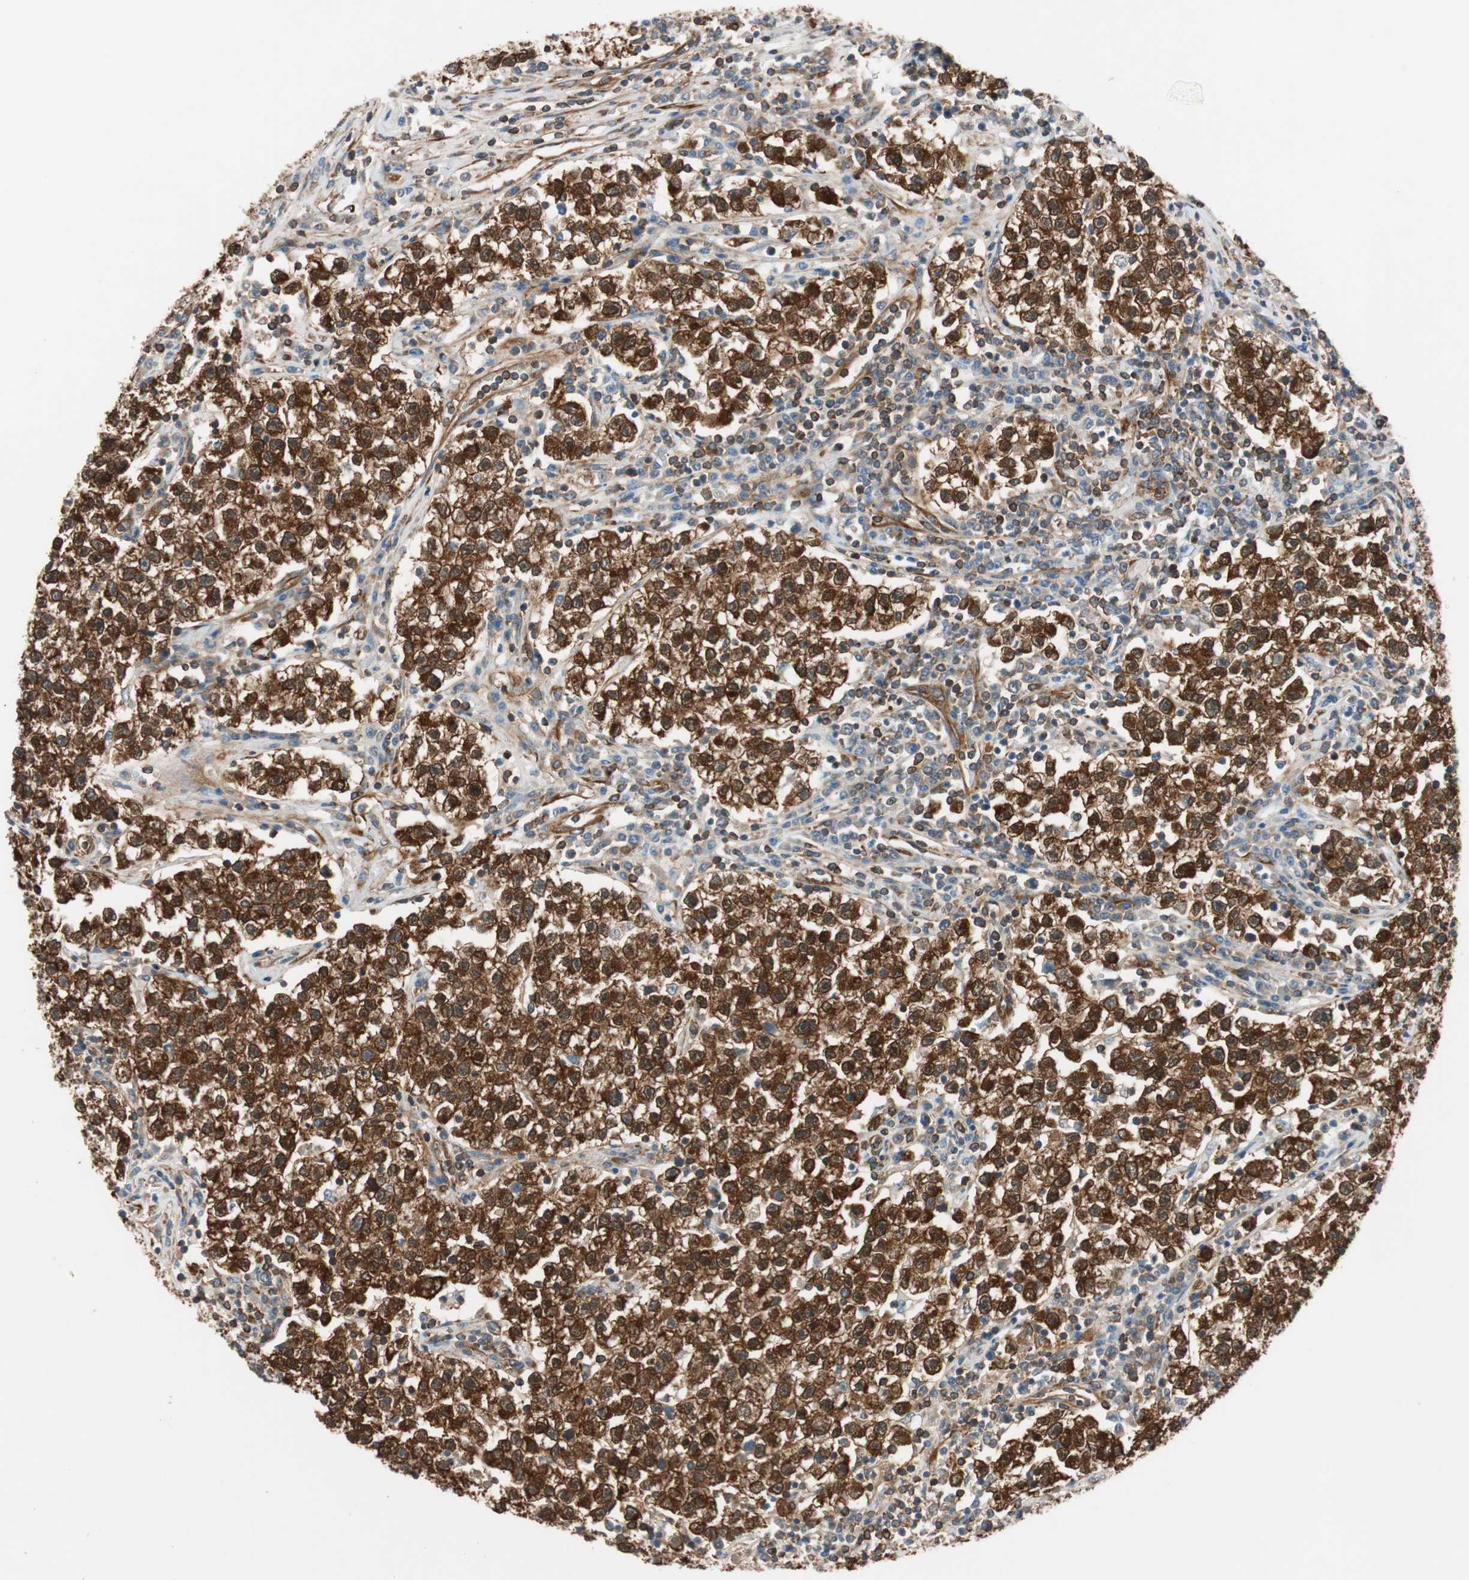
{"staining": {"intensity": "strong", "quantity": ">75%", "location": "cytoplasmic/membranous,nuclear"}, "tissue": "testis cancer", "cell_type": "Tumor cells", "image_type": "cancer", "snomed": [{"axis": "morphology", "description": "Seminoma, NOS"}, {"axis": "topography", "description": "Testis"}], "caption": "Immunohistochemical staining of seminoma (testis) shows high levels of strong cytoplasmic/membranous and nuclear expression in approximately >75% of tumor cells. The staining was performed using DAB to visualize the protein expression in brown, while the nuclei were stained in blue with hematoxylin (Magnification: 20x).", "gene": "WASL", "patient": {"sex": "male", "age": 22}}